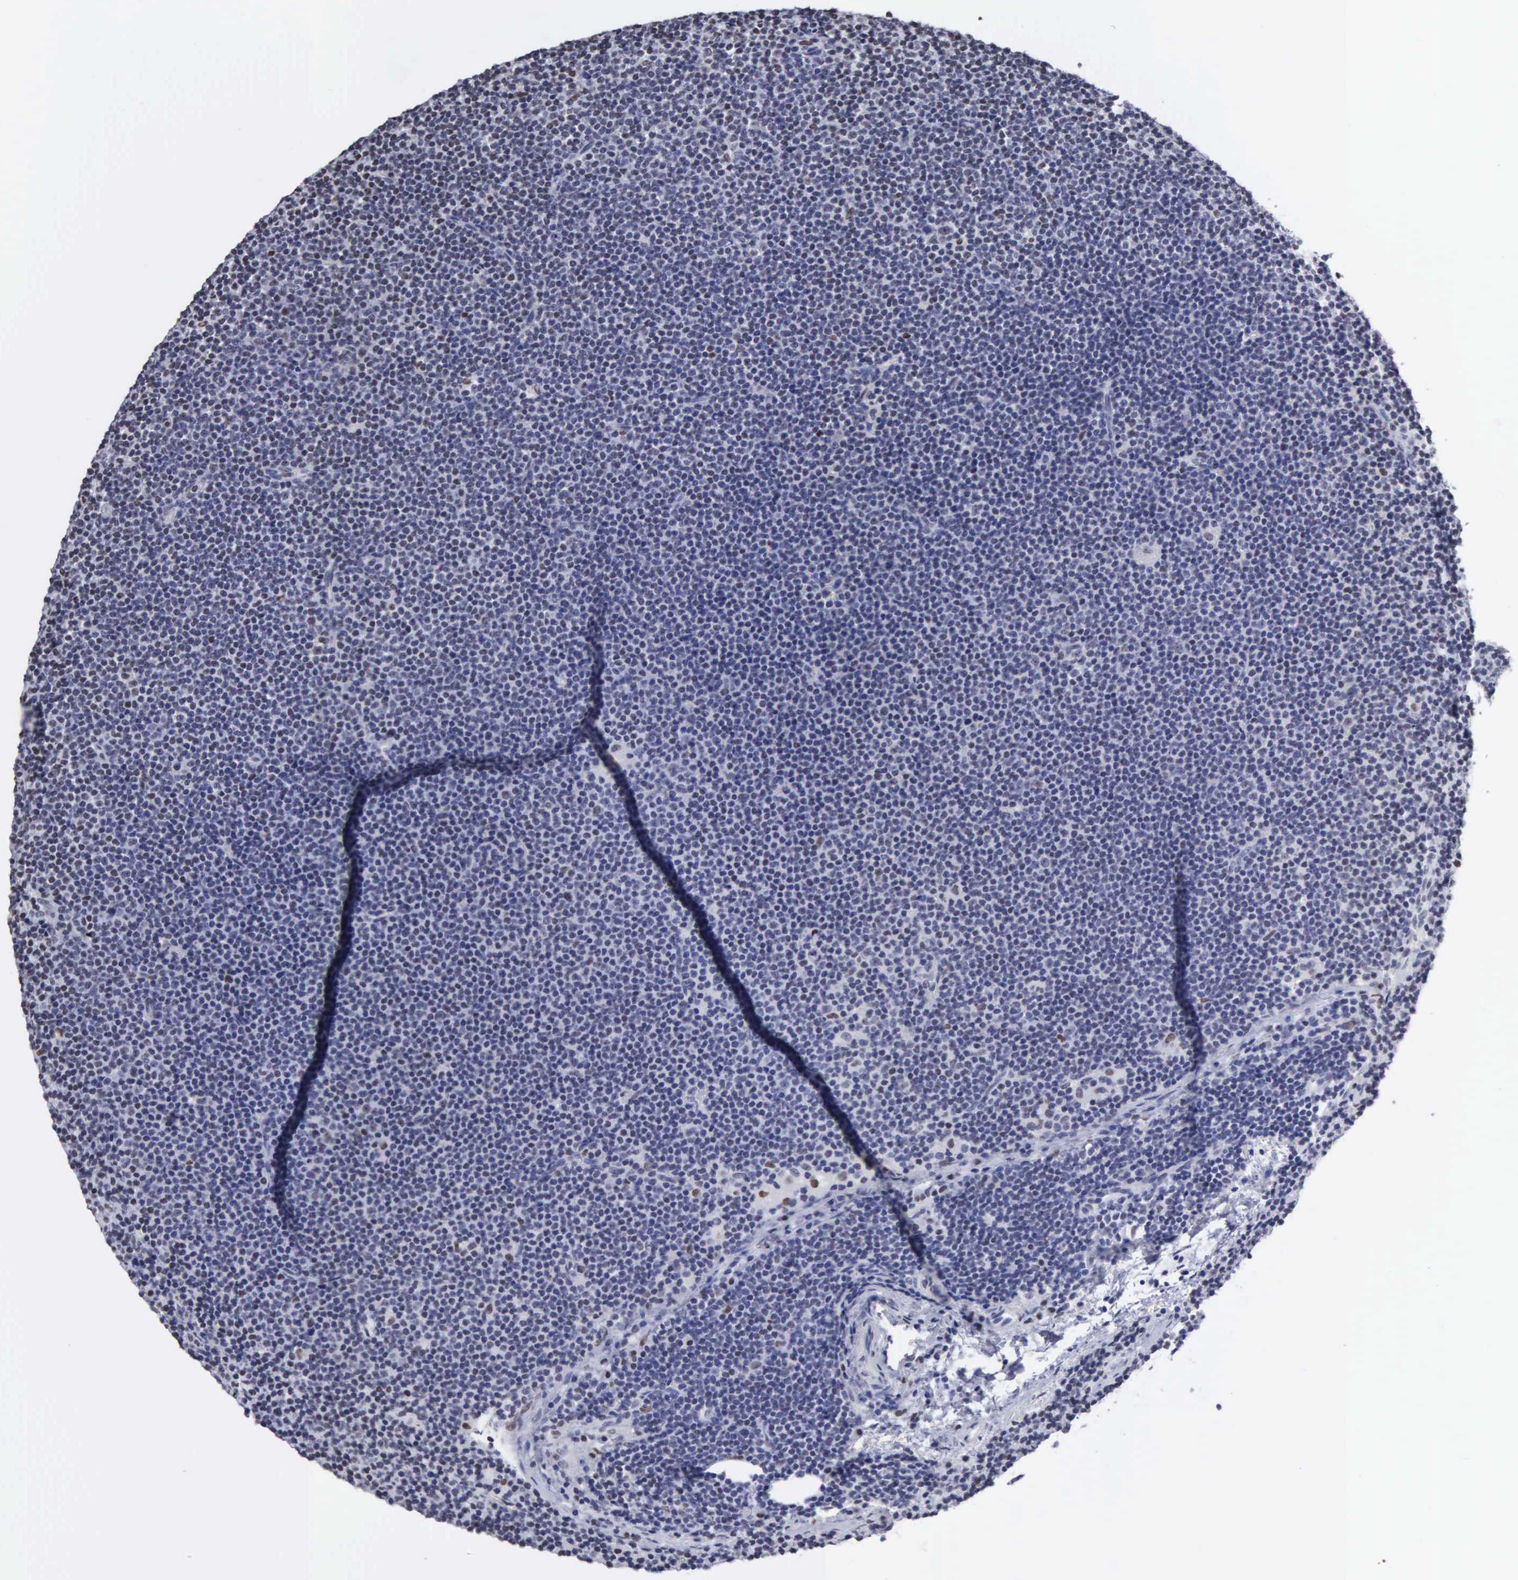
{"staining": {"intensity": "weak", "quantity": "<25%", "location": "nuclear"}, "tissue": "lymphoma", "cell_type": "Tumor cells", "image_type": "cancer", "snomed": [{"axis": "morphology", "description": "Malignant lymphoma, non-Hodgkin's type, Low grade"}, {"axis": "topography", "description": "Lymph node"}], "caption": "This is a photomicrograph of immunohistochemistry (IHC) staining of malignant lymphoma, non-Hodgkin's type (low-grade), which shows no expression in tumor cells. (DAB immunohistochemistry (IHC), high magnification).", "gene": "CCNG1", "patient": {"sex": "female", "age": 69}}